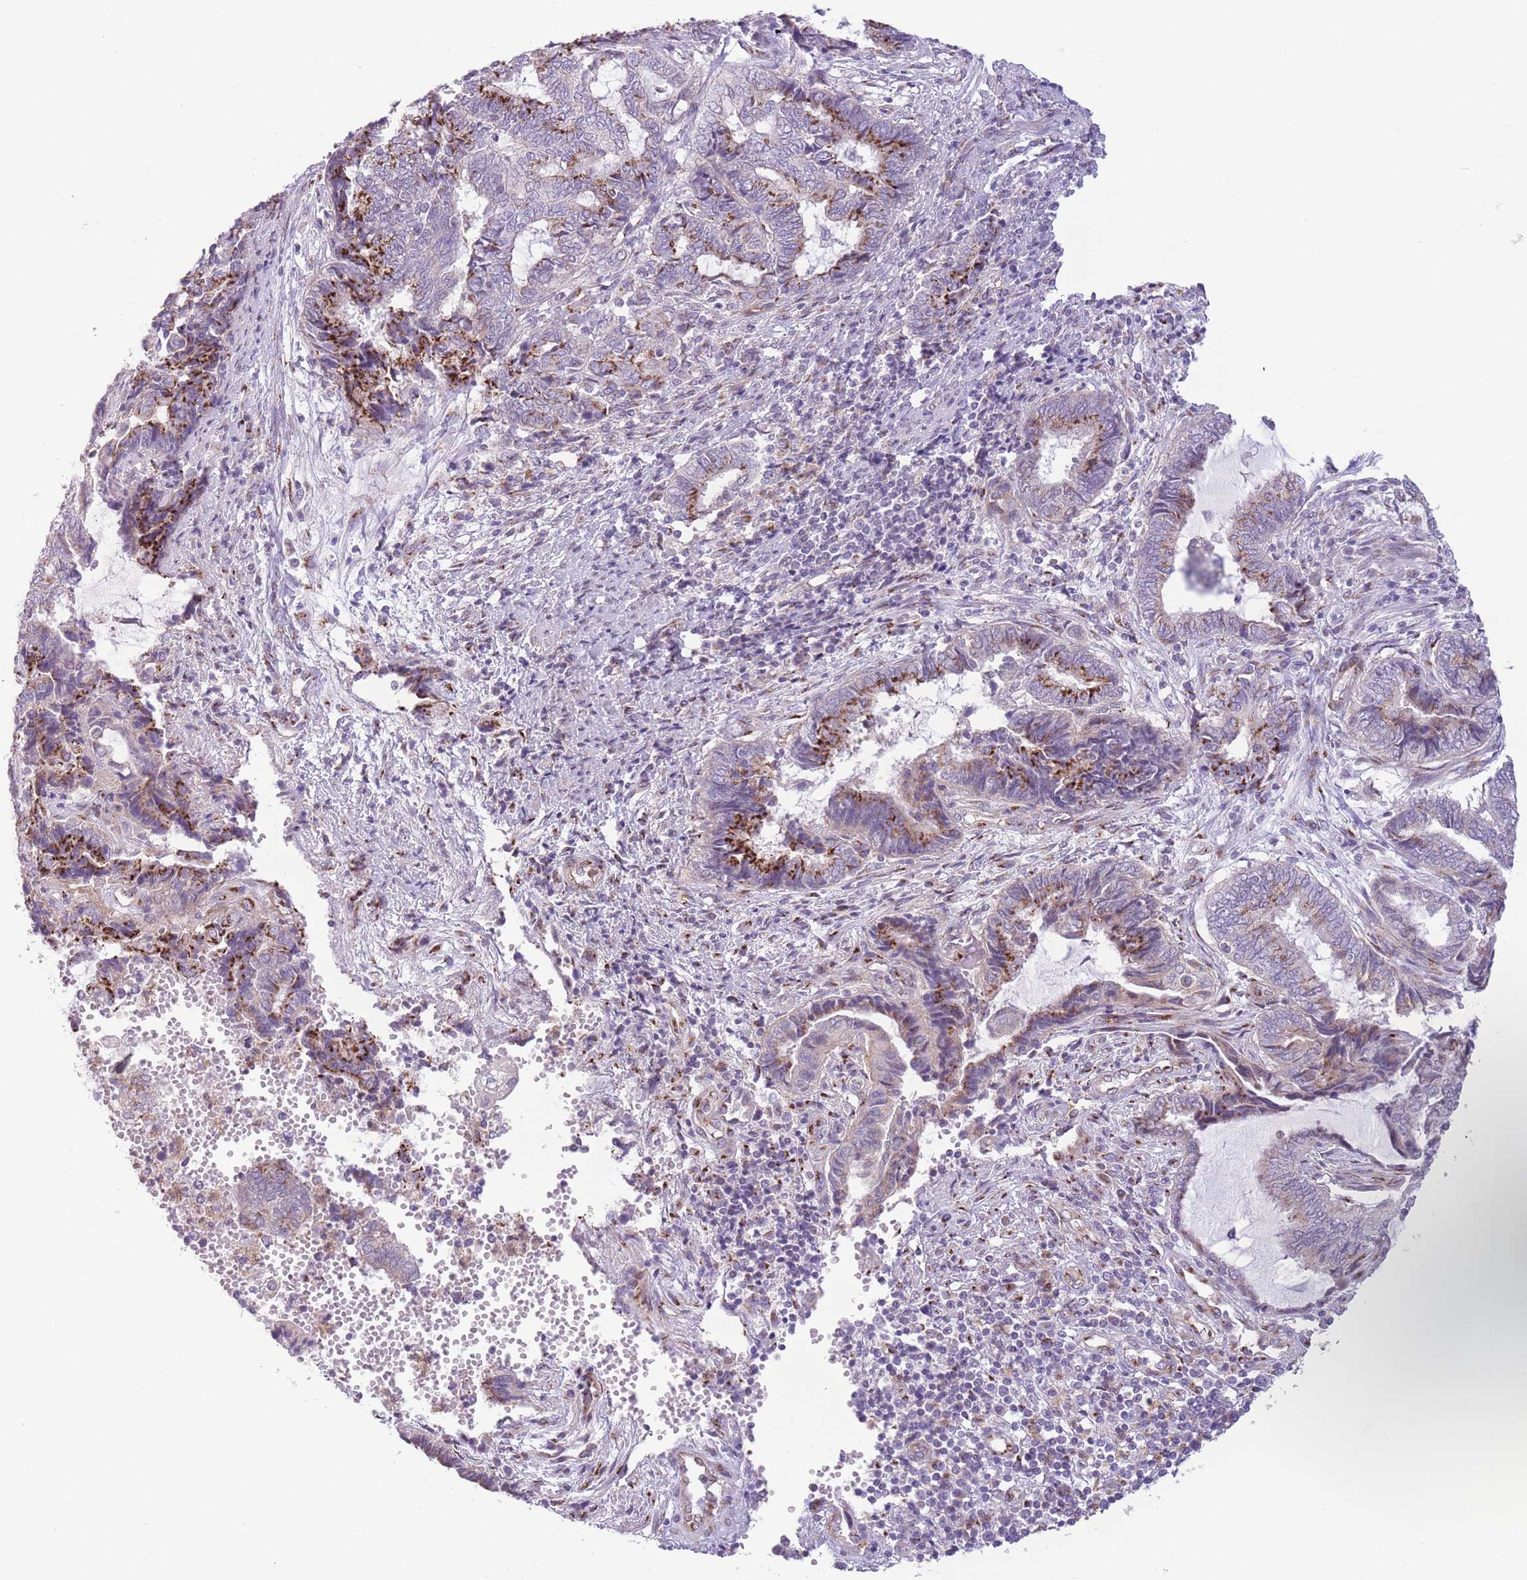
{"staining": {"intensity": "strong", "quantity": "<25%", "location": "cytoplasmic/membranous"}, "tissue": "endometrial cancer", "cell_type": "Tumor cells", "image_type": "cancer", "snomed": [{"axis": "morphology", "description": "Adenocarcinoma, NOS"}, {"axis": "topography", "description": "Uterus"}, {"axis": "topography", "description": "Endometrium"}], "caption": "Endometrial cancer stained with a brown dye displays strong cytoplasmic/membranous positive expression in approximately <25% of tumor cells.", "gene": "C20orf96", "patient": {"sex": "female", "age": 70}}